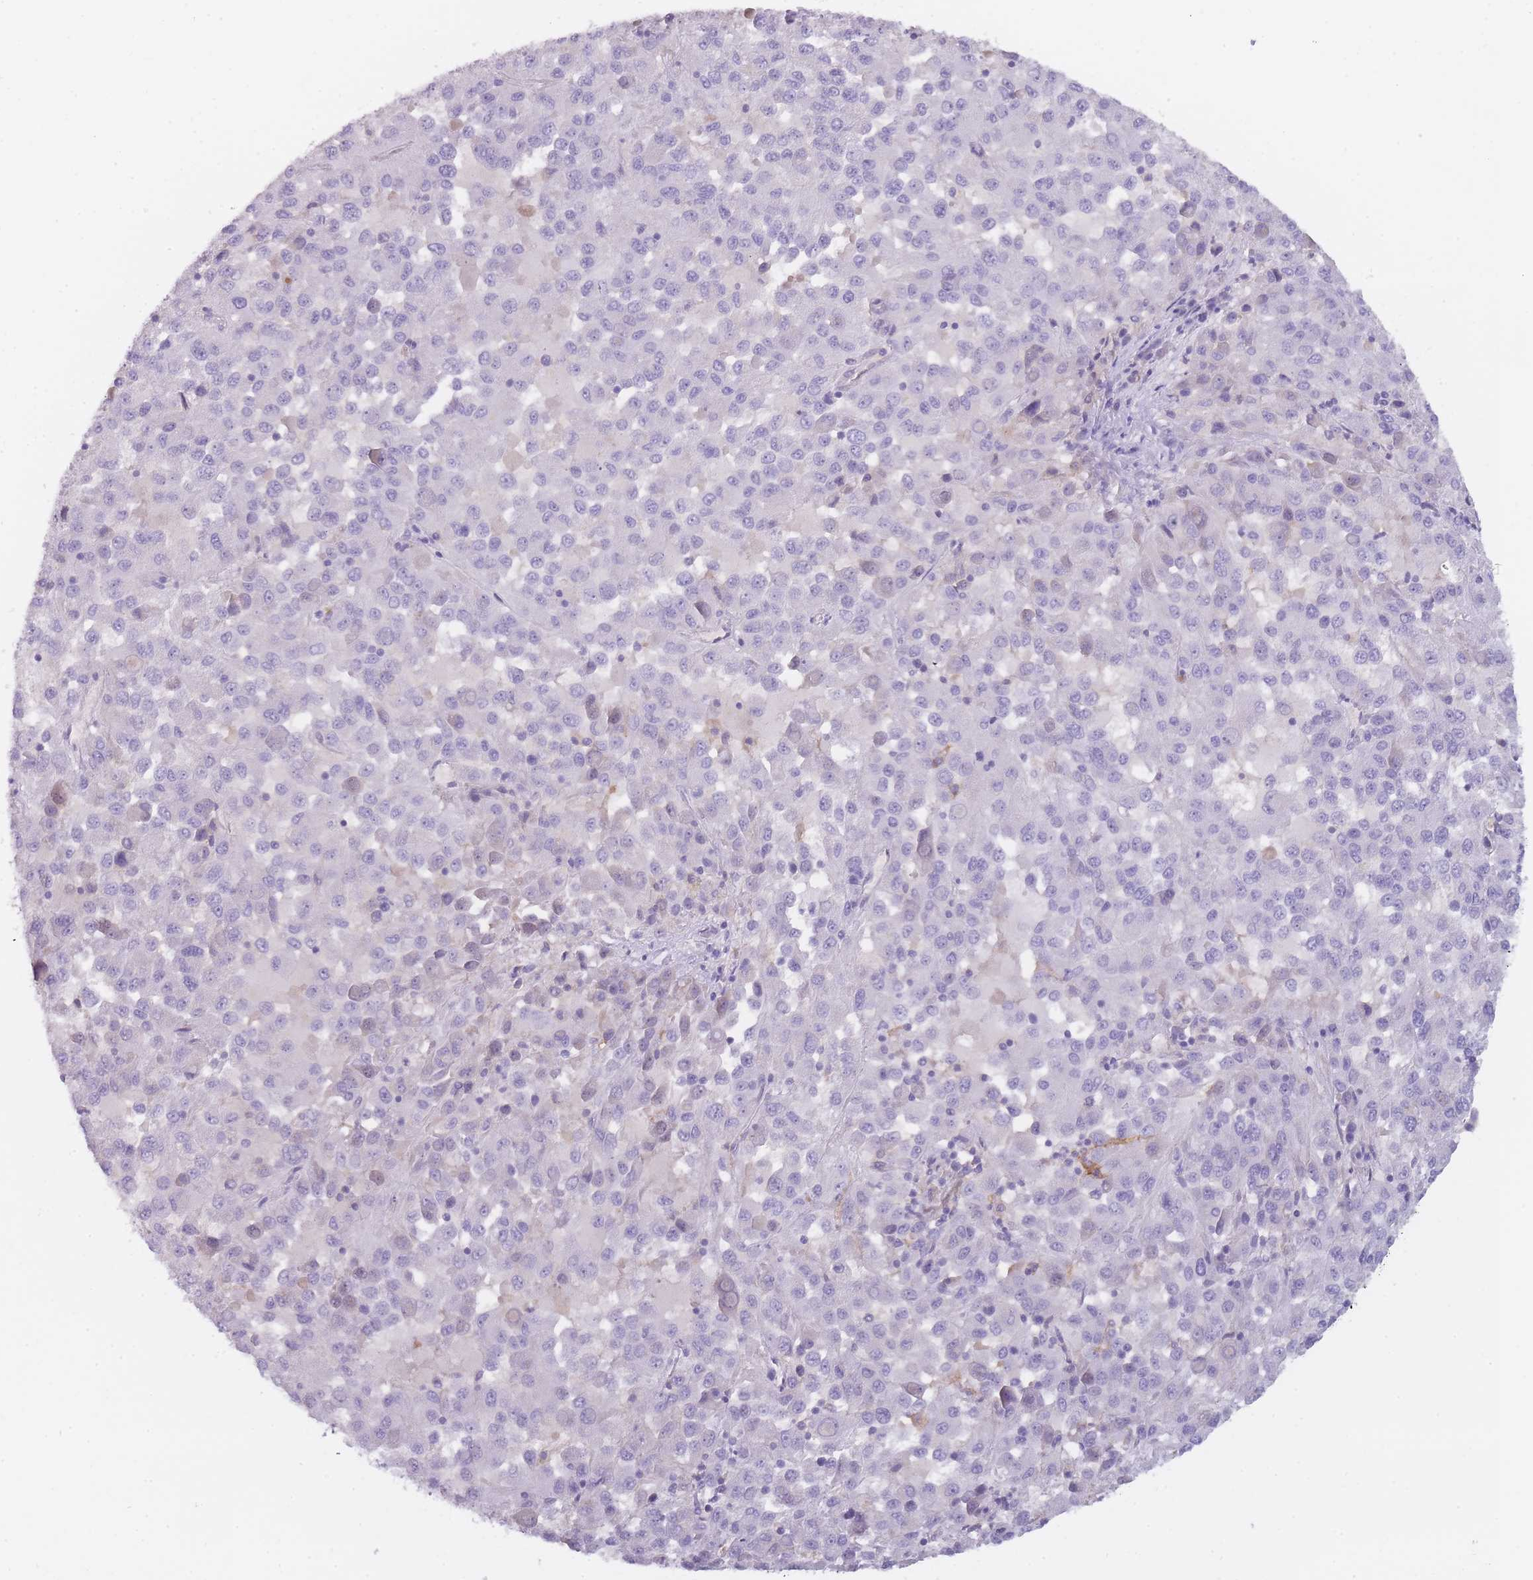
{"staining": {"intensity": "negative", "quantity": "none", "location": "none"}, "tissue": "melanoma", "cell_type": "Tumor cells", "image_type": "cancer", "snomed": [{"axis": "morphology", "description": "Malignant melanoma, Metastatic site"}, {"axis": "topography", "description": "Lung"}], "caption": "Tumor cells show no significant protein expression in melanoma.", "gene": "CR1L", "patient": {"sex": "male", "age": 64}}